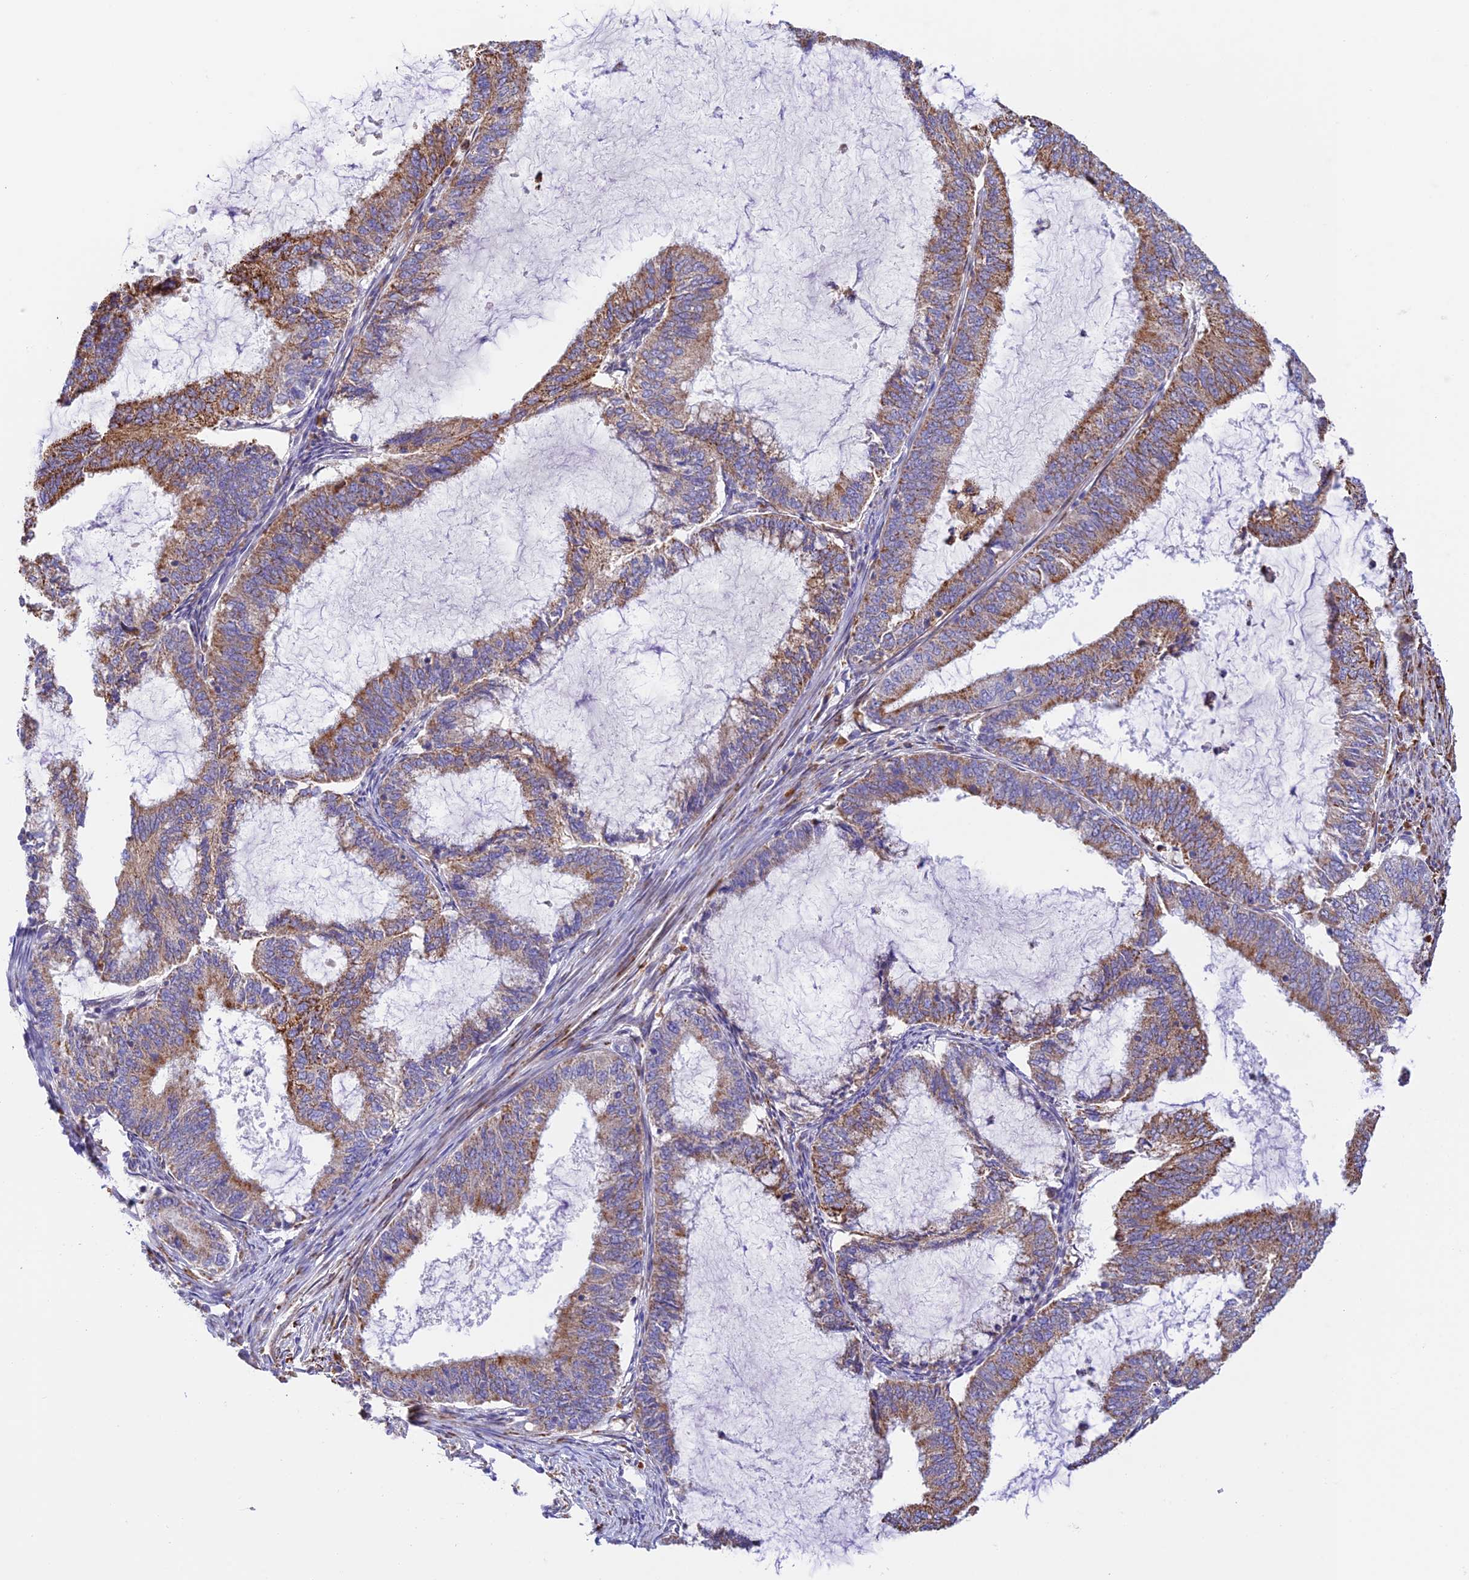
{"staining": {"intensity": "moderate", "quantity": "25%-75%", "location": "cytoplasmic/membranous"}, "tissue": "endometrial cancer", "cell_type": "Tumor cells", "image_type": "cancer", "snomed": [{"axis": "morphology", "description": "Adenocarcinoma, NOS"}, {"axis": "topography", "description": "Endometrium"}], "caption": "Immunohistochemical staining of adenocarcinoma (endometrial) displays moderate cytoplasmic/membranous protein positivity in about 25%-75% of tumor cells.", "gene": "VKORC1", "patient": {"sex": "female", "age": 51}}